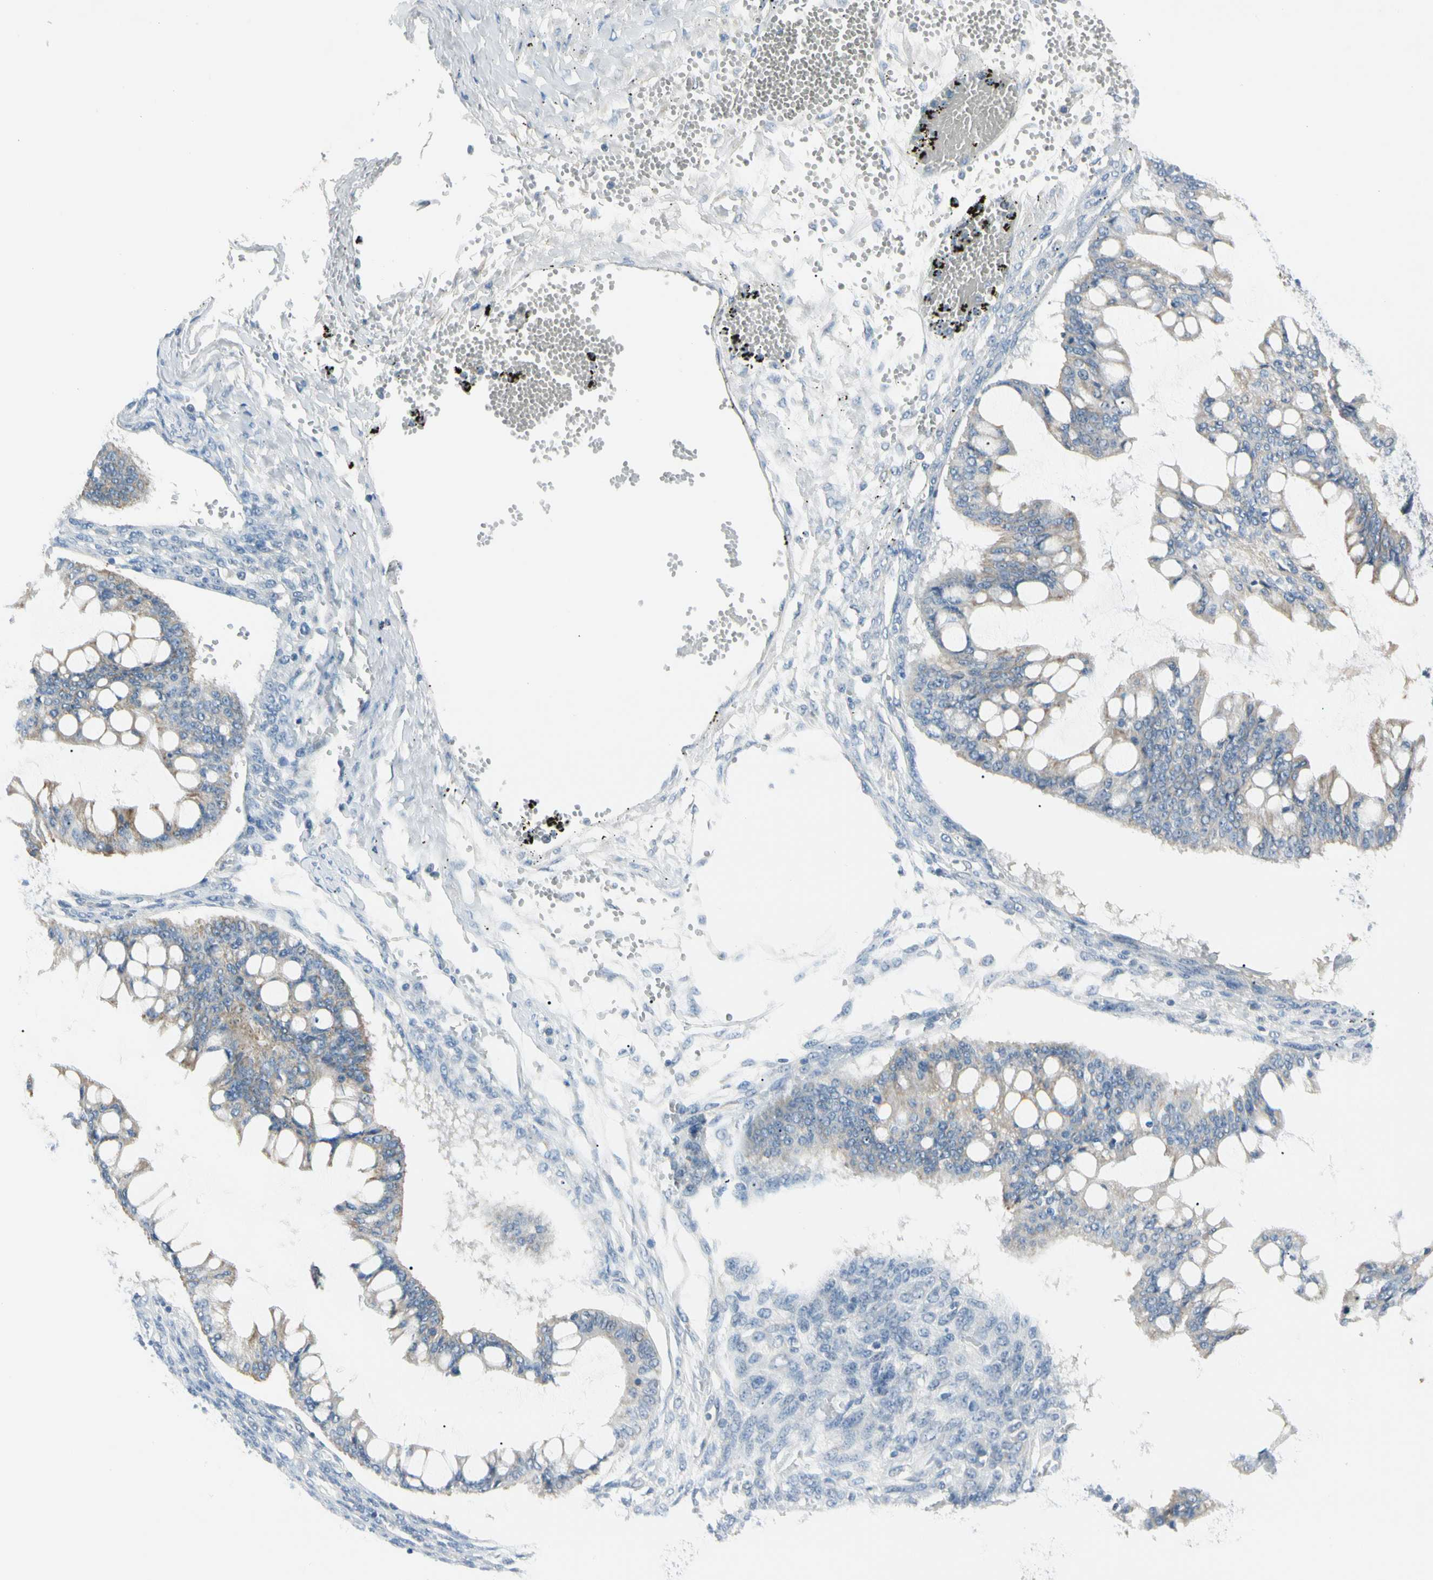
{"staining": {"intensity": "moderate", "quantity": "25%-75%", "location": "cytoplasmic/membranous"}, "tissue": "ovarian cancer", "cell_type": "Tumor cells", "image_type": "cancer", "snomed": [{"axis": "morphology", "description": "Cystadenocarcinoma, mucinous, NOS"}, {"axis": "topography", "description": "Ovary"}], "caption": "DAB immunohistochemical staining of mucinous cystadenocarcinoma (ovarian) demonstrates moderate cytoplasmic/membranous protein expression in approximately 25%-75% of tumor cells. The protein is shown in brown color, while the nuclei are stained blue.", "gene": "SLC6A15", "patient": {"sex": "female", "age": 73}}